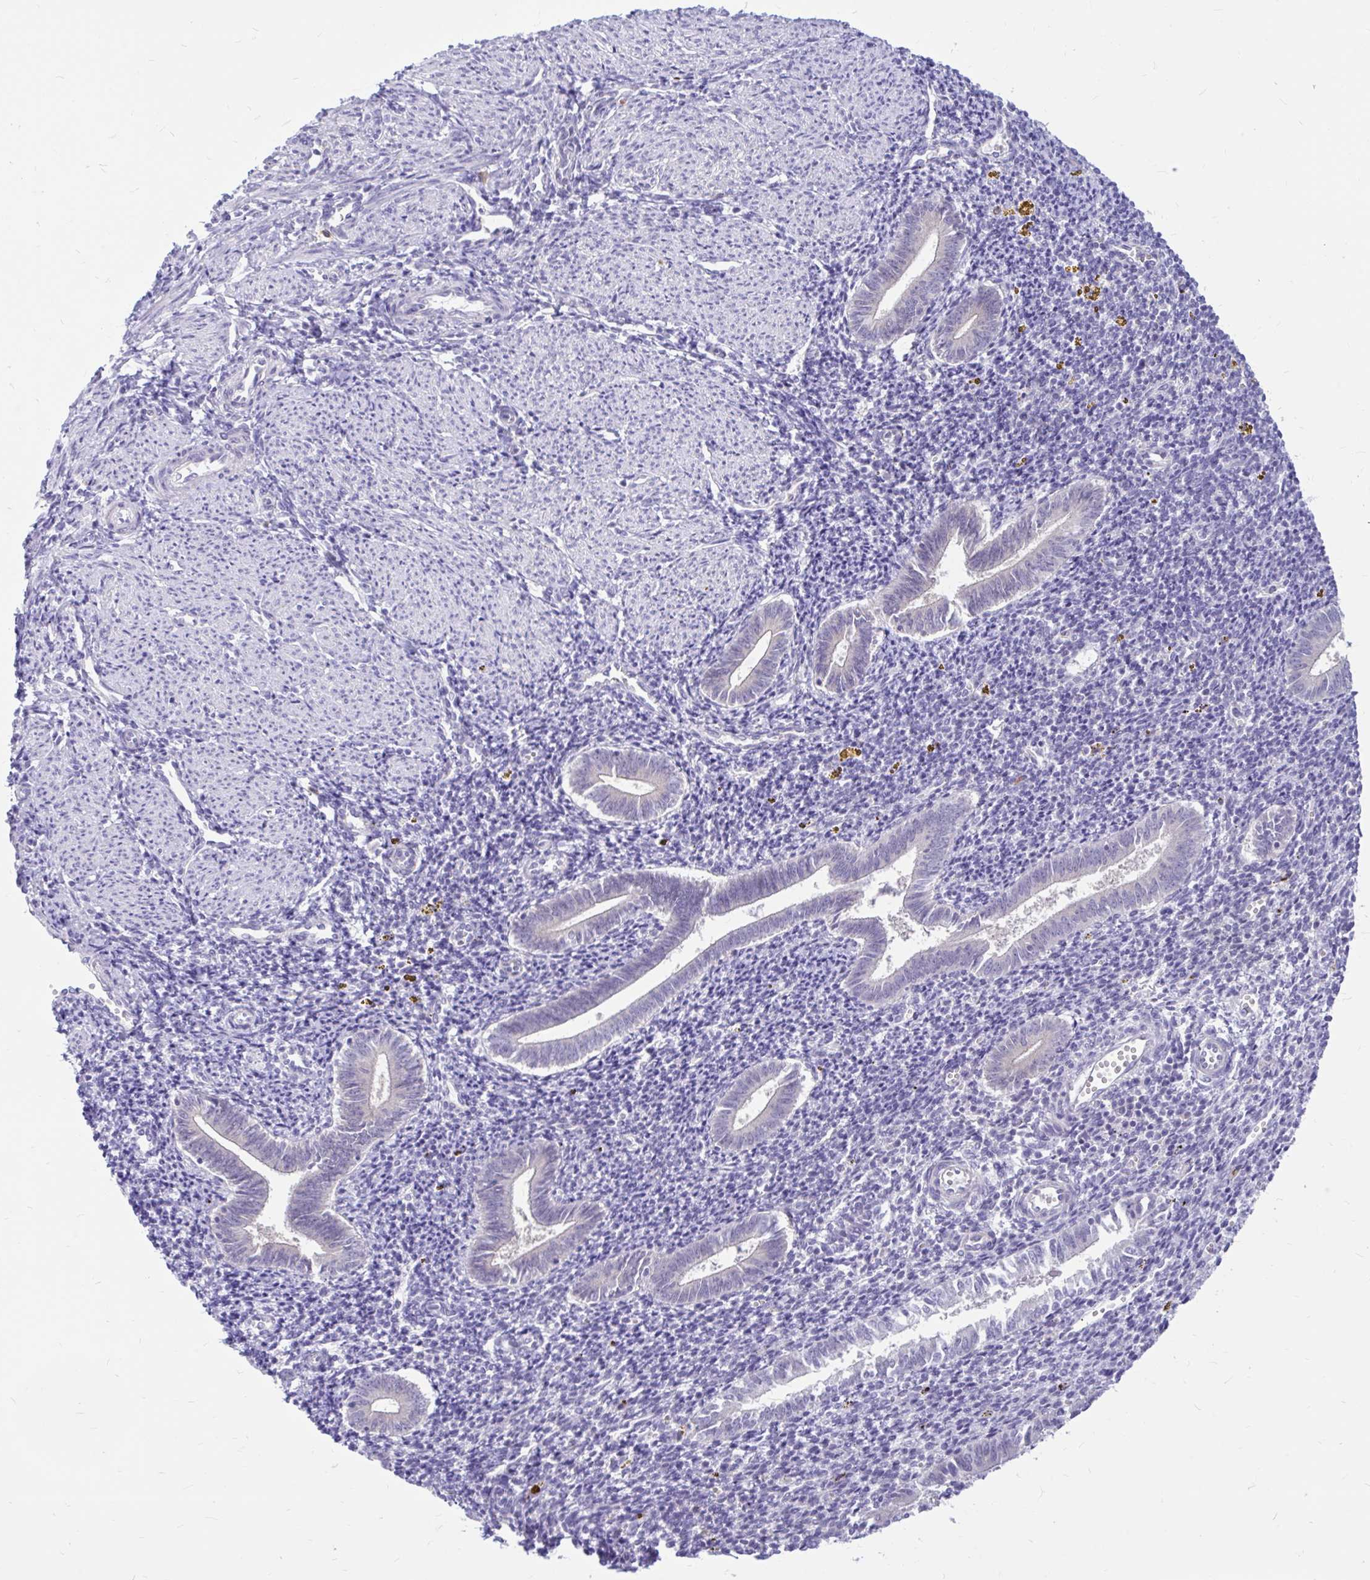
{"staining": {"intensity": "negative", "quantity": "none", "location": "none"}, "tissue": "endometrium", "cell_type": "Cells in endometrial stroma", "image_type": "normal", "snomed": [{"axis": "morphology", "description": "Normal tissue, NOS"}, {"axis": "topography", "description": "Endometrium"}], "caption": "Immunohistochemical staining of benign human endometrium demonstrates no significant positivity in cells in endometrial stroma.", "gene": "MAP1LC3A", "patient": {"sex": "female", "age": 25}}